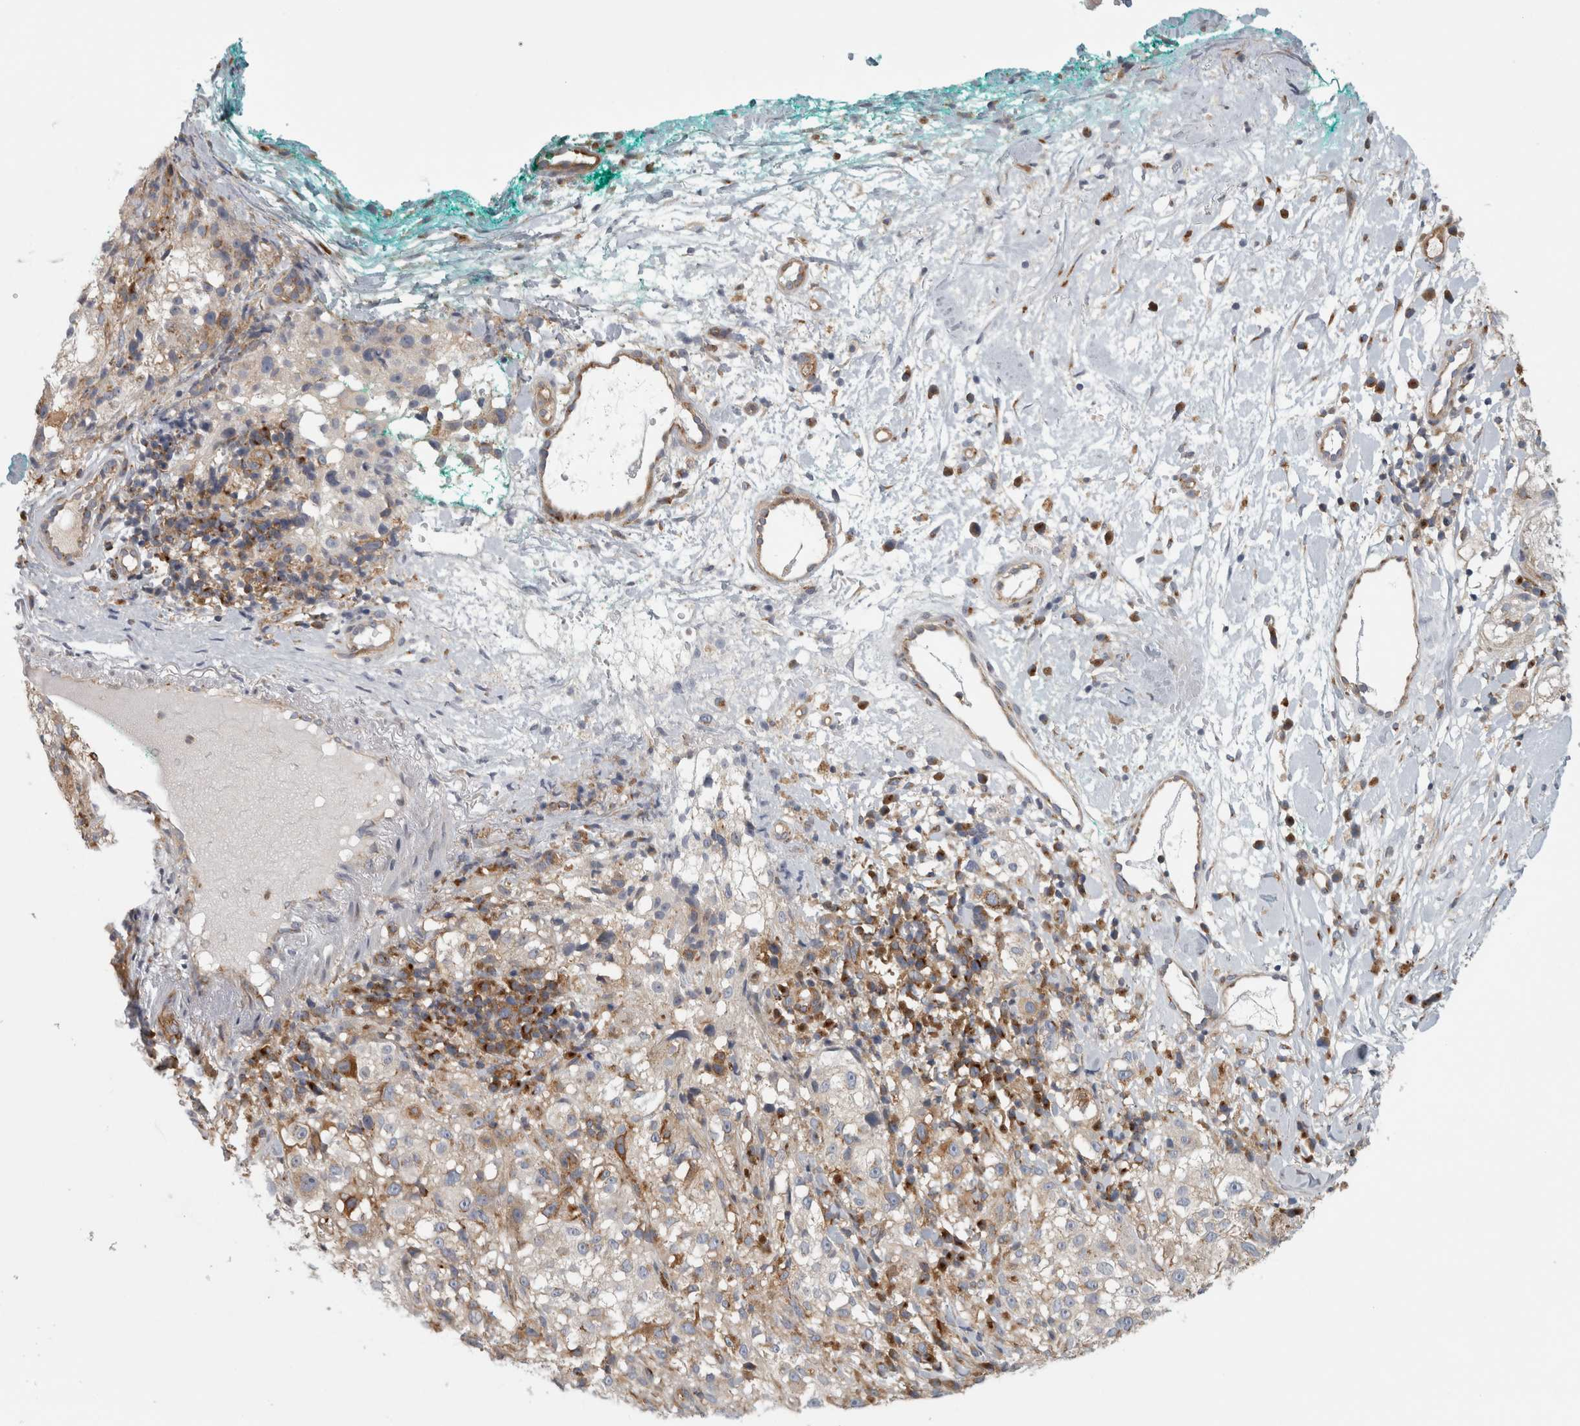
{"staining": {"intensity": "moderate", "quantity": "<25%", "location": "cytoplasmic/membranous"}, "tissue": "melanoma", "cell_type": "Tumor cells", "image_type": "cancer", "snomed": [{"axis": "morphology", "description": "Necrosis, NOS"}, {"axis": "morphology", "description": "Malignant melanoma, NOS"}, {"axis": "topography", "description": "Skin"}], "caption": "Melanoma tissue shows moderate cytoplasmic/membranous positivity in about <25% of tumor cells, visualized by immunohistochemistry. (DAB IHC, brown staining for protein, blue staining for nuclei).", "gene": "PEX6", "patient": {"sex": "female", "age": 87}}